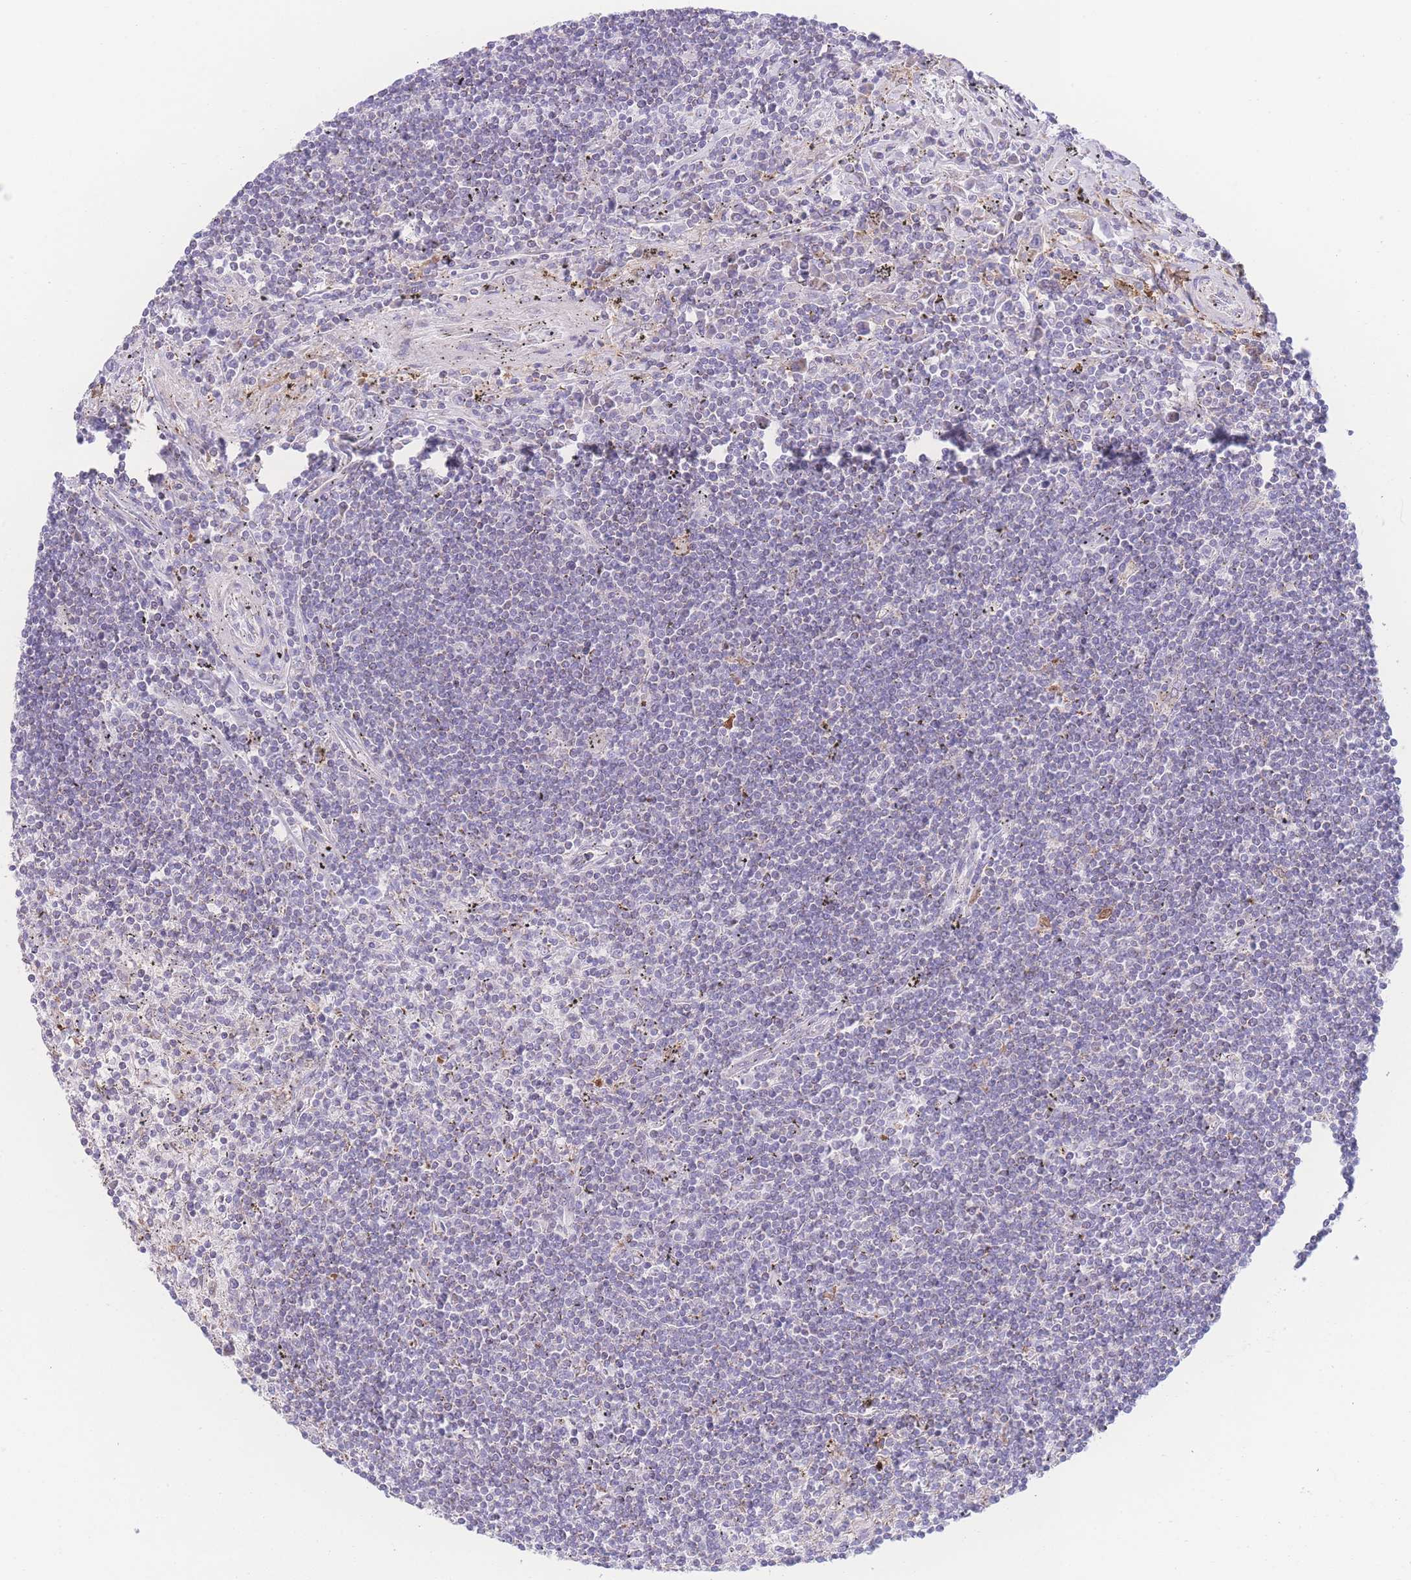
{"staining": {"intensity": "negative", "quantity": "none", "location": "none"}, "tissue": "lymphoma", "cell_type": "Tumor cells", "image_type": "cancer", "snomed": [{"axis": "morphology", "description": "Malignant lymphoma, non-Hodgkin's type, Low grade"}, {"axis": "topography", "description": "Spleen"}], "caption": "Photomicrograph shows no significant protein expression in tumor cells of malignant lymphoma, non-Hodgkin's type (low-grade). (DAB (3,3'-diaminobenzidine) IHC, high magnification).", "gene": "NBEAL1", "patient": {"sex": "male", "age": 76}}